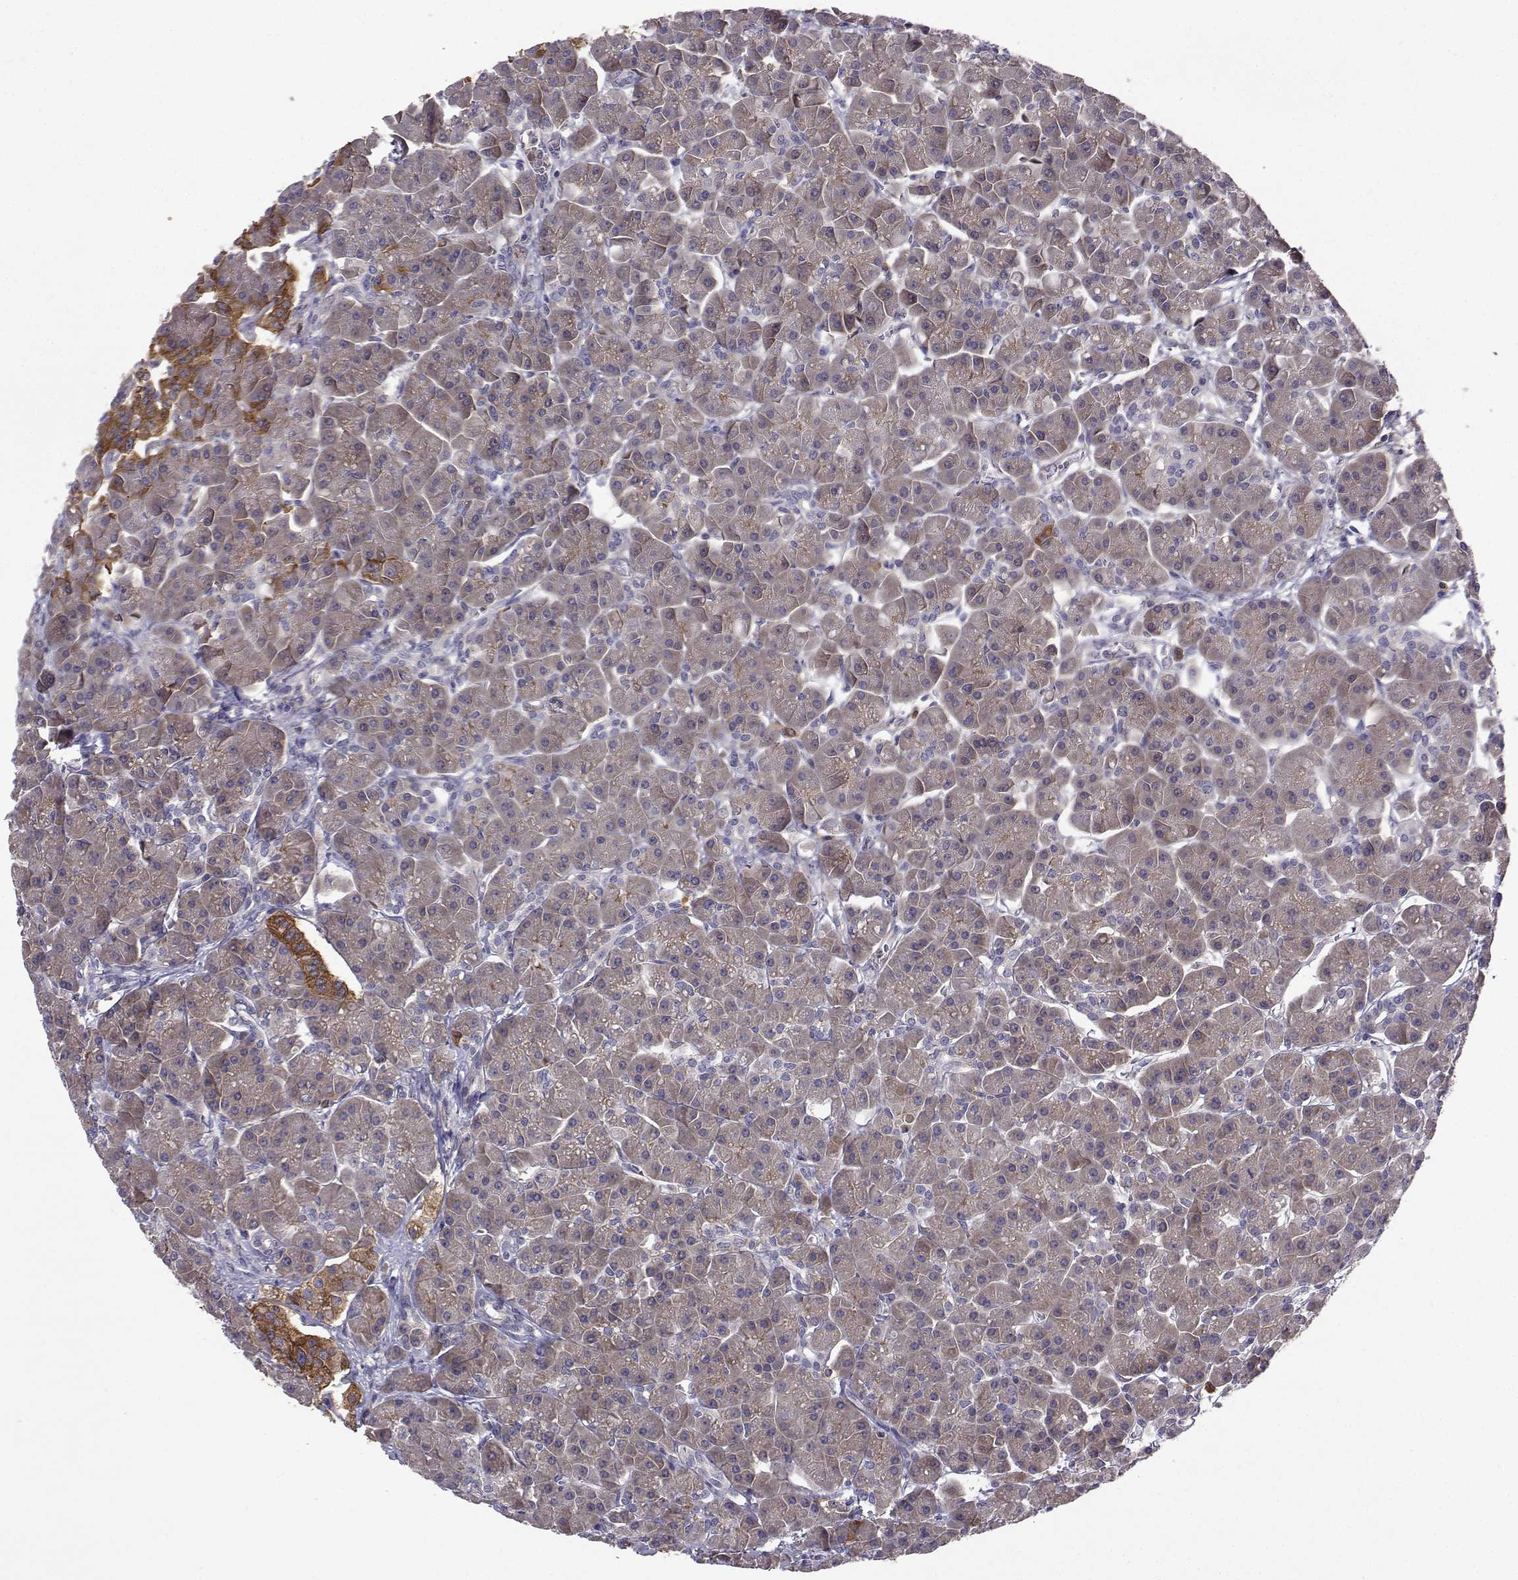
{"staining": {"intensity": "weak", "quantity": ">75%", "location": "cytoplasmic/membranous"}, "tissue": "pancreas", "cell_type": "Exocrine glandular cells", "image_type": "normal", "snomed": [{"axis": "morphology", "description": "Normal tissue, NOS"}, {"axis": "topography", "description": "Pancreas"}], "caption": "The micrograph demonstrates immunohistochemical staining of normal pancreas. There is weak cytoplasmic/membranous expression is present in about >75% of exocrine glandular cells. The protein of interest is stained brown, and the nuclei are stained in blue (DAB IHC with brightfield microscopy, high magnification).", "gene": "STXBP5", "patient": {"sex": "male", "age": 70}}